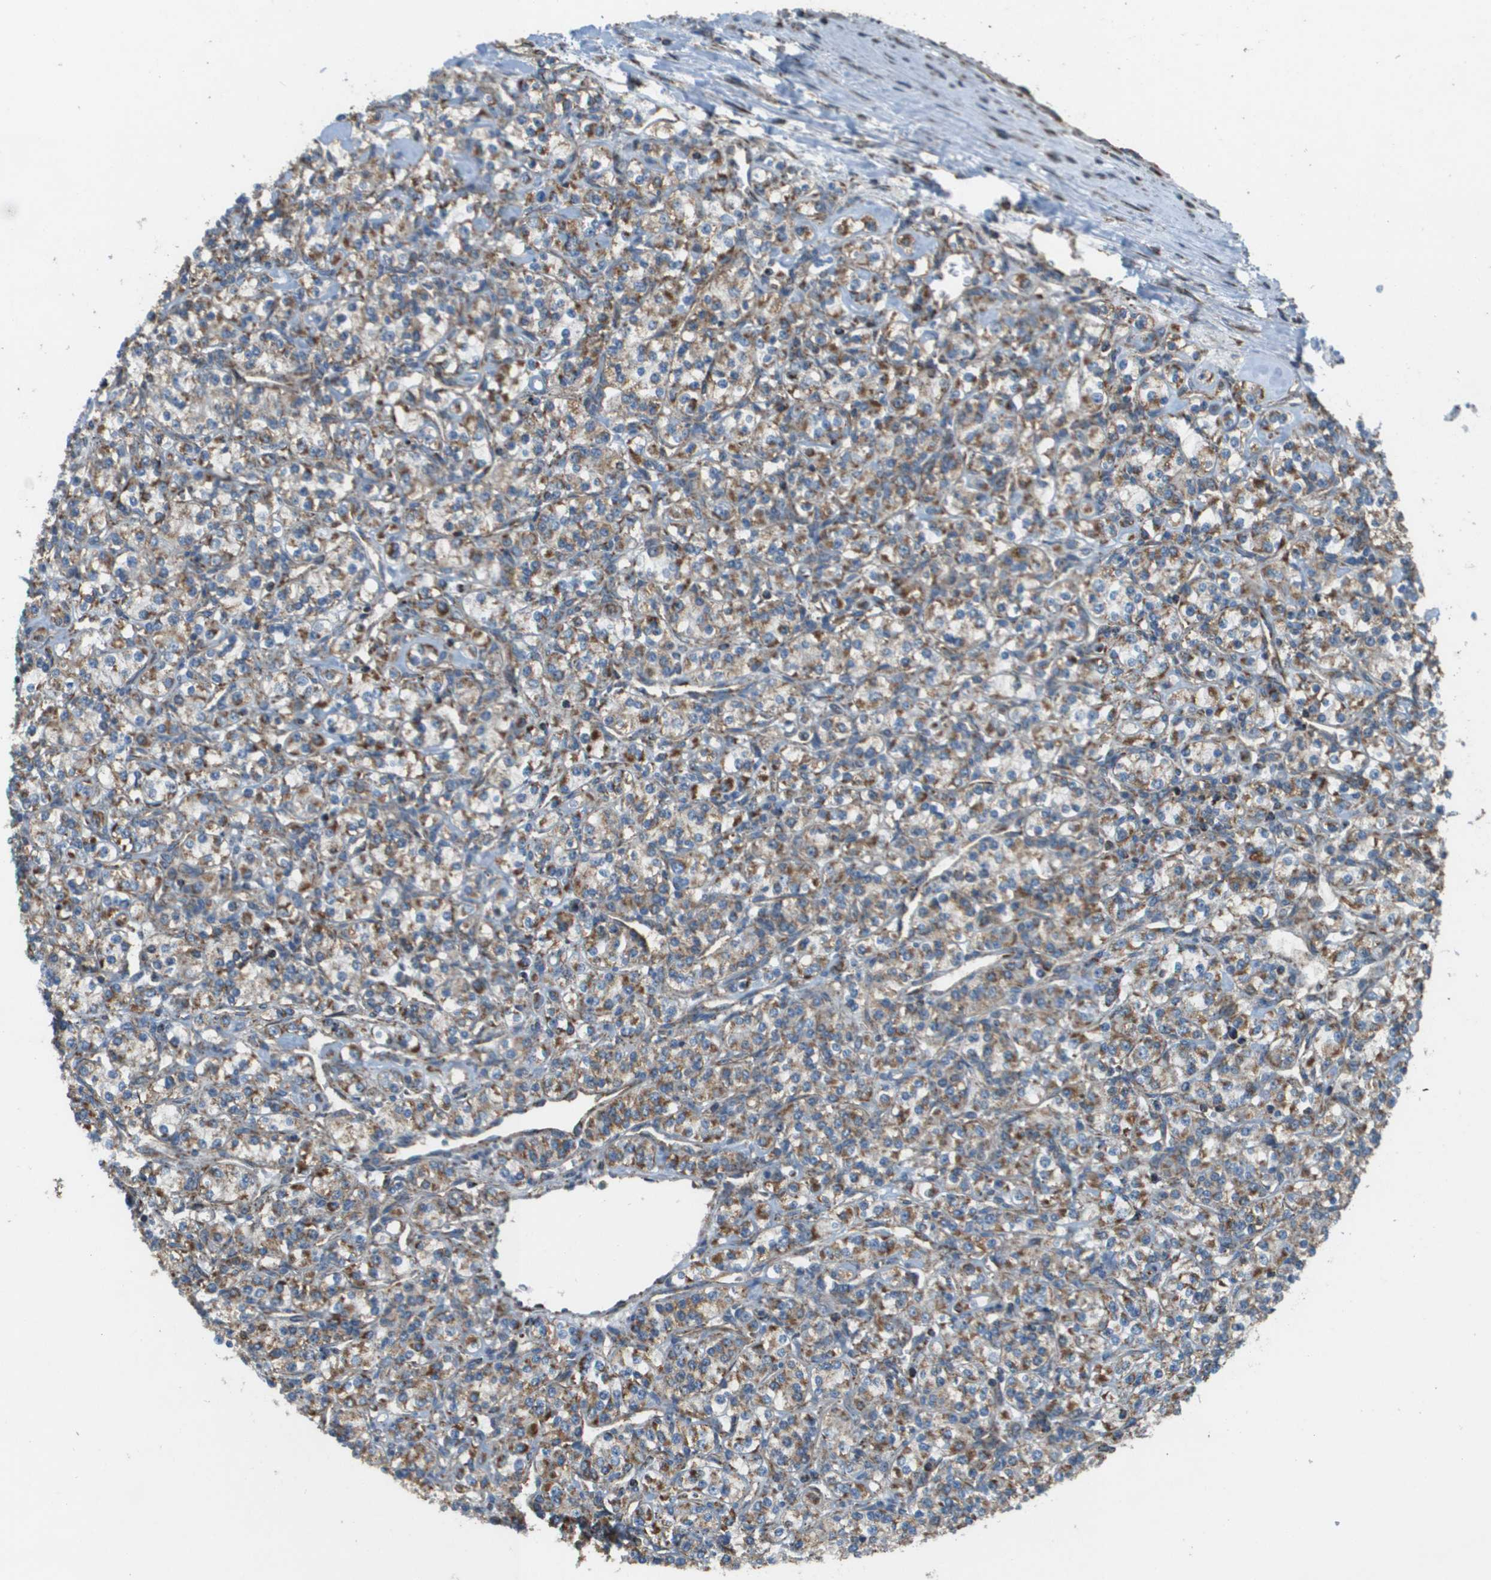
{"staining": {"intensity": "moderate", "quantity": ">75%", "location": "cytoplasmic/membranous"}, "tissue": "renal cancer", "cell_type": "Tumor cells", "image_type": "cancer", "snomed": [{"axis": "morphology", "description": "Adenocarcinoma, NOS"}, {"axis": "topography", "description": "Kidney"}], "caption": "DAB (3,3'-diaminobenzidine) immunohistochemical staining of human adenocarcinoma (renal) exhibits moderate cytoplasmic/membranous protein positivity in approximately >75% of tumor cells.", "gene": "NRK", "patient": {"sex": "male", "age": 77}}